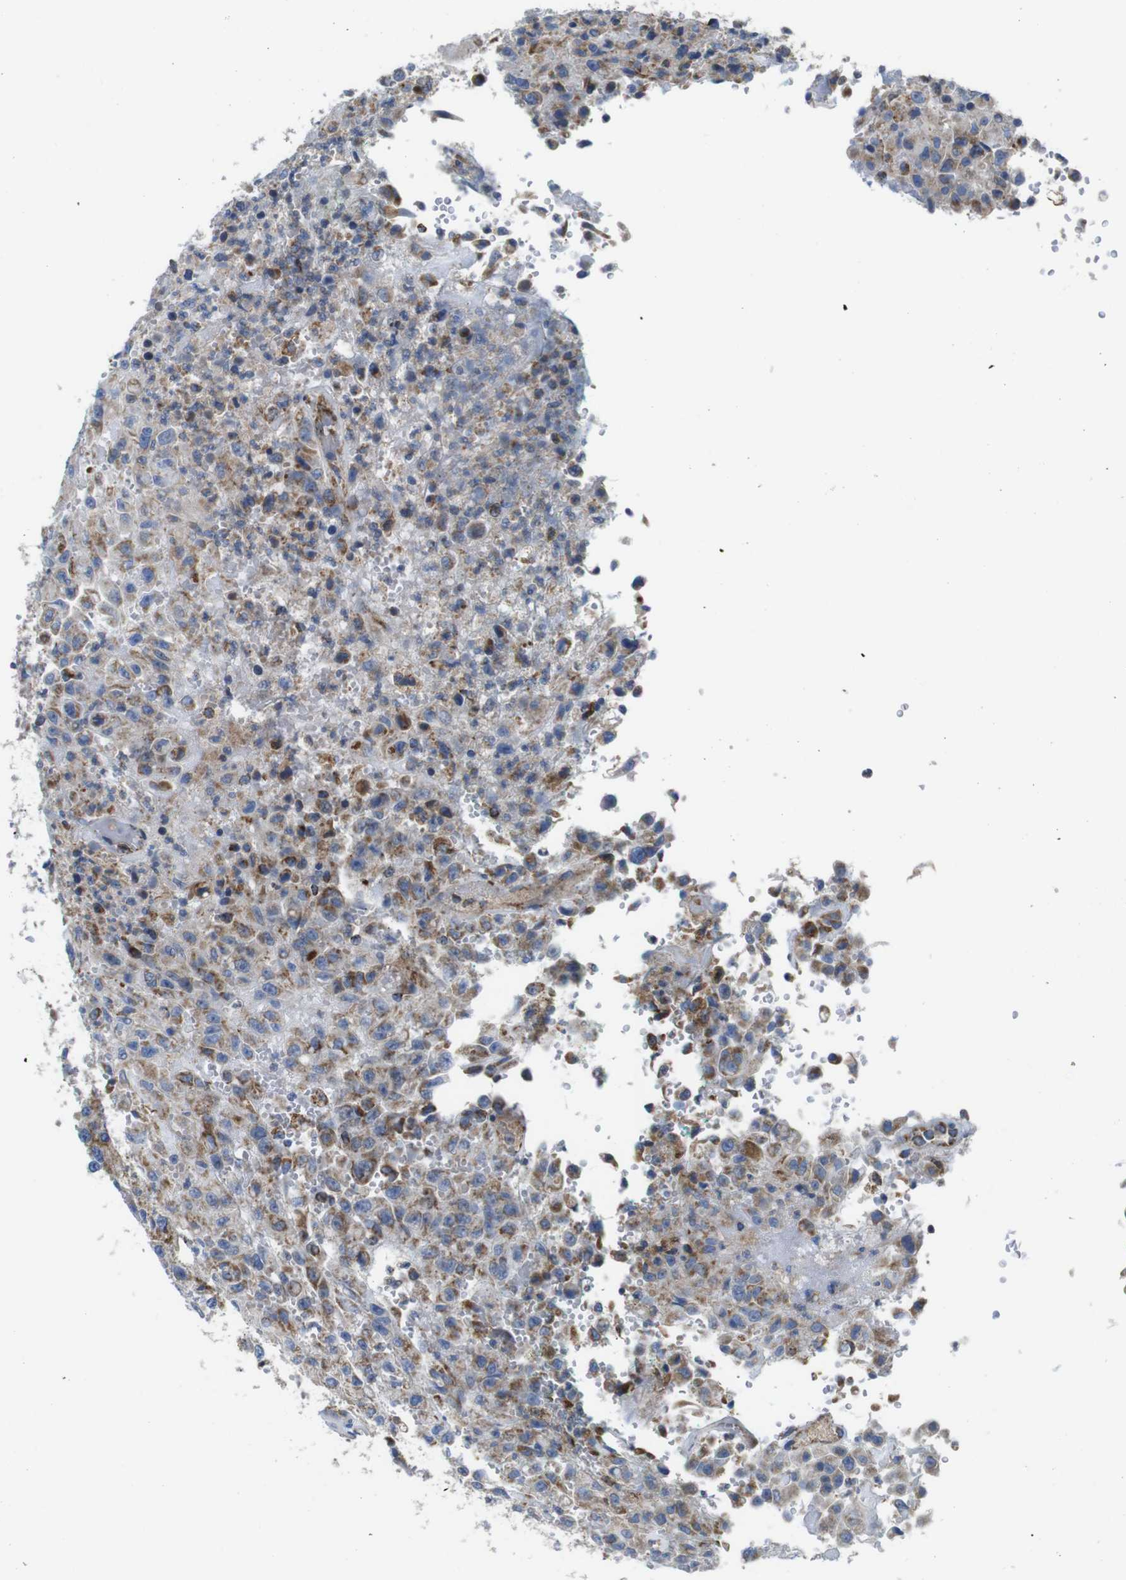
{"staining": {"intensity": "moderate", "quantity": ">75%", "location": "cytoplasmic/membranous"}, "tissue": "urothelial cancer", "cell_type": "Tumor cells", "image_type": "cancer", "snomed": [{"axis": "morphology", "description": "Urothelial carcinoma, High grade"}, {"axis": "topography", "description": "Urinary bladder"}], "caption": "DAB immunohistochemical staining of high-grade urothelial carcinoma displays moderate cytoplasmic/membranous protein expression in about >75% of tumor cells.", "gene": "PDCD1LG2", "patient": {"sex": "male", "age": 46}}